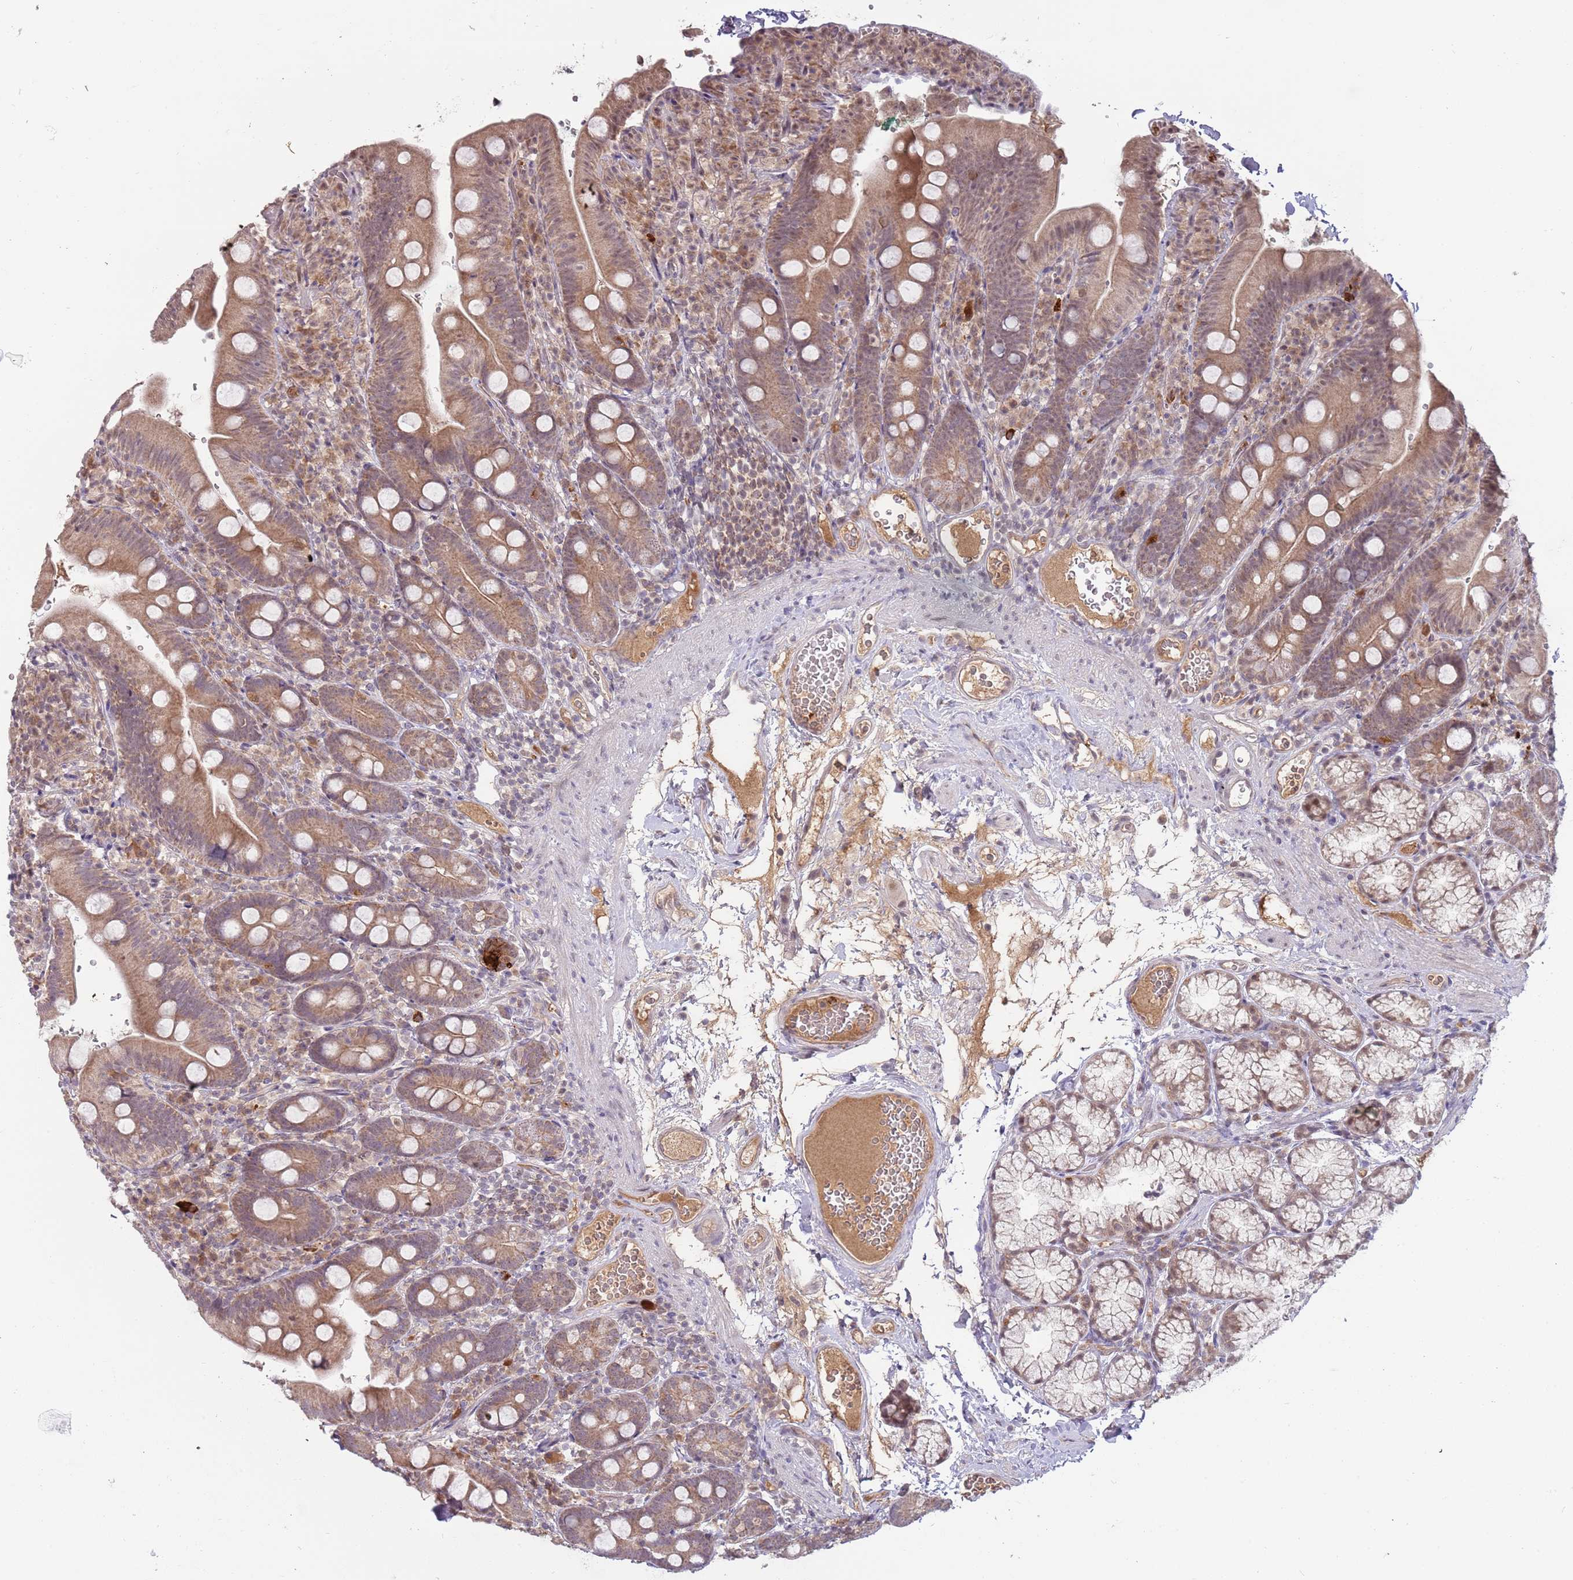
{"staining": {"intensity": "moderate", "quantity": ">75%", "location": "cytoplasmic/membranous,nuclear"}, "tissue": "duodenum", "cell_type": "Glandular cells", "image_type": "normal", "snomed": [{"axis": "morphology", "description": "Normal tissue, NOS"}, {"axis": "topography", "description": "Duodenum"}], "caption": "Protein expression by IHC shows moderate cytoplasmic/membranous,nuclear positivity in about >75% of glandular cells in benign duodenum.", "gene": "NBPF4", "patient": {"sex": "female", "age": 67}}